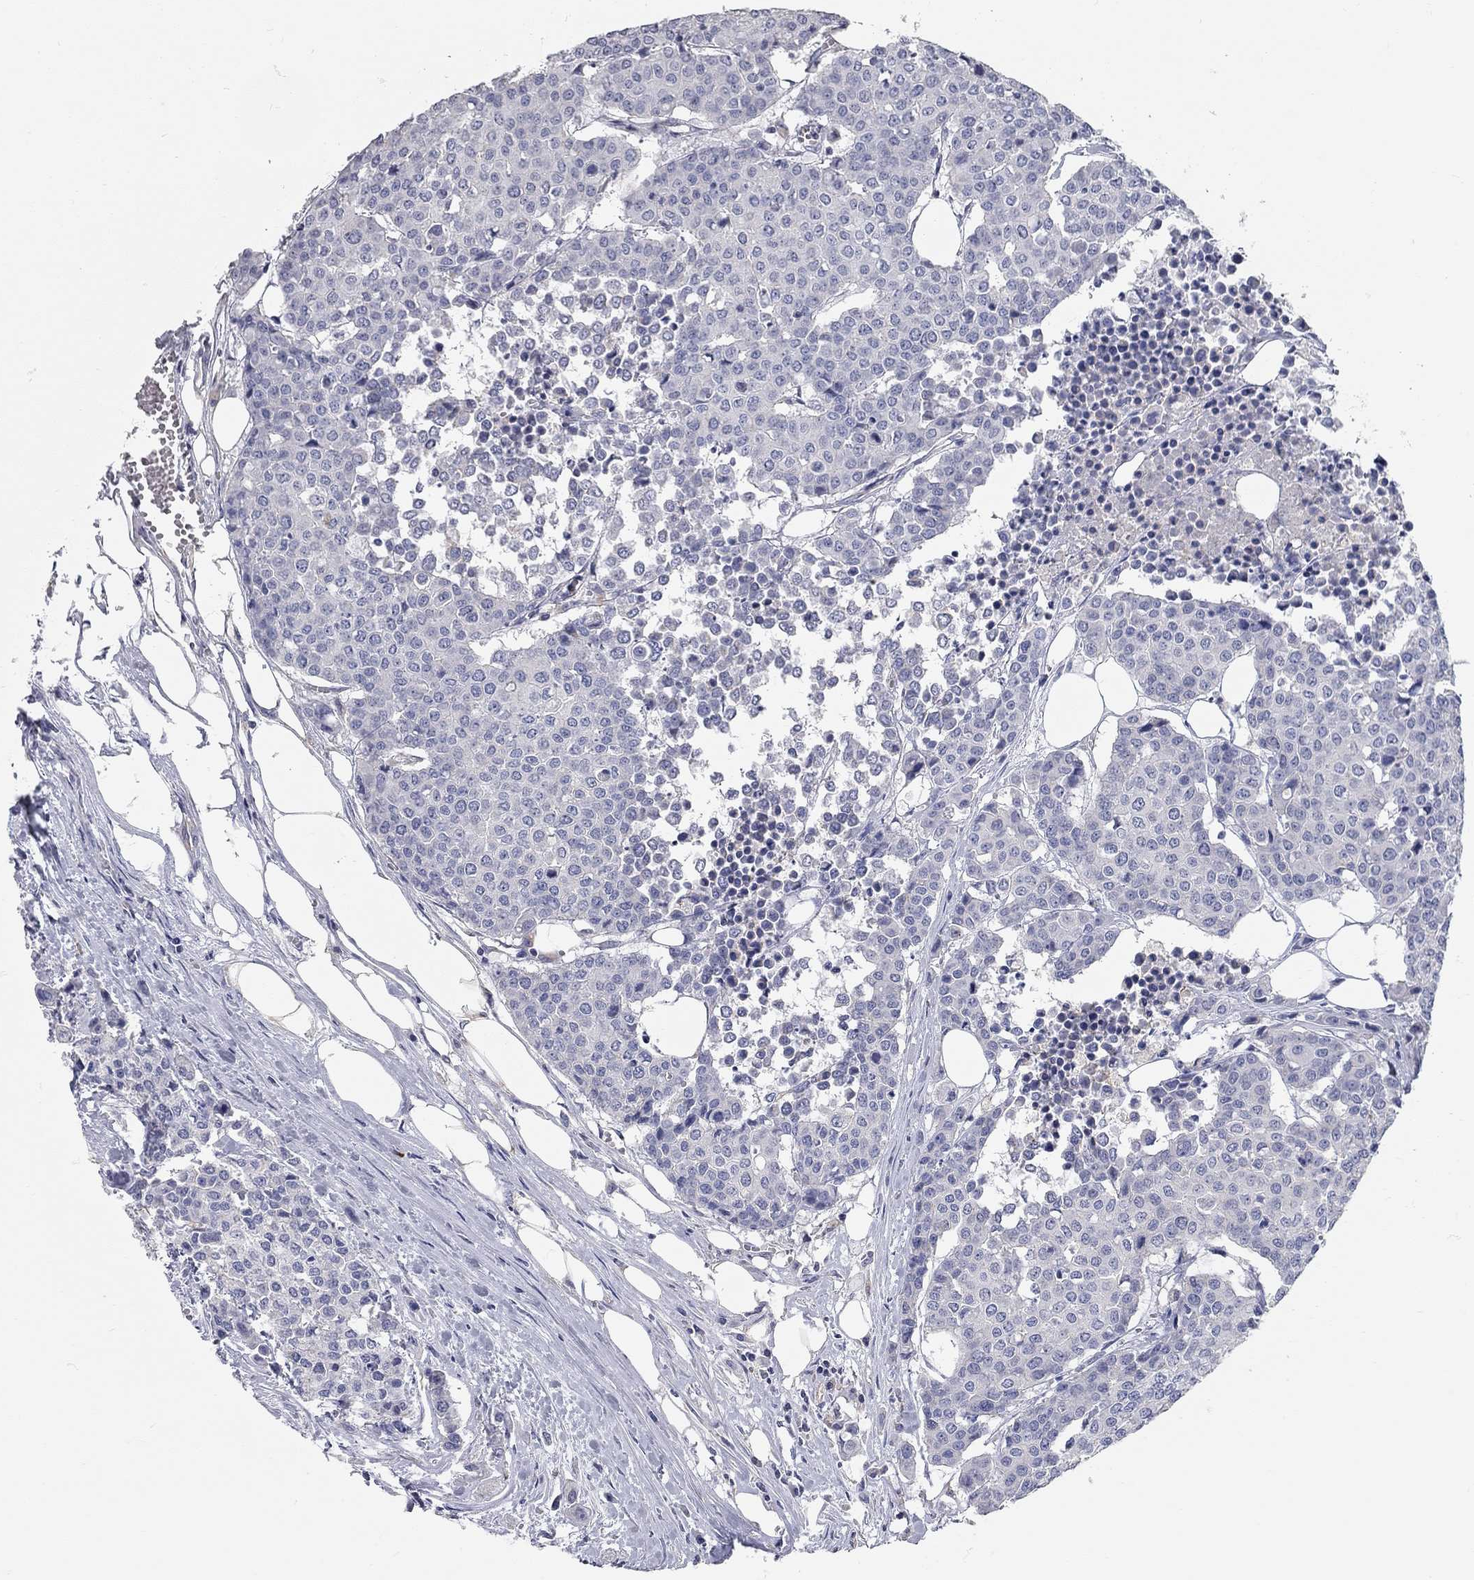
{"staining": {"intensity": "negative", "quantity": "none", "location": "none"}, "tissue": "carcinoid", "cell_type": "Tumor cells", "image_type": "cancer", "snomed": [{"axis": "morphology", "description": "Carcinoid, malignant, NOS"}, {"axis": "topography", "description": "Colon"}], "caption": "Immunohistochemical staining of human carcinoid displays no significant positivity in tumor cells.", "gene": "C10orf90", "patient": {"sex": "male", "age": 81}}